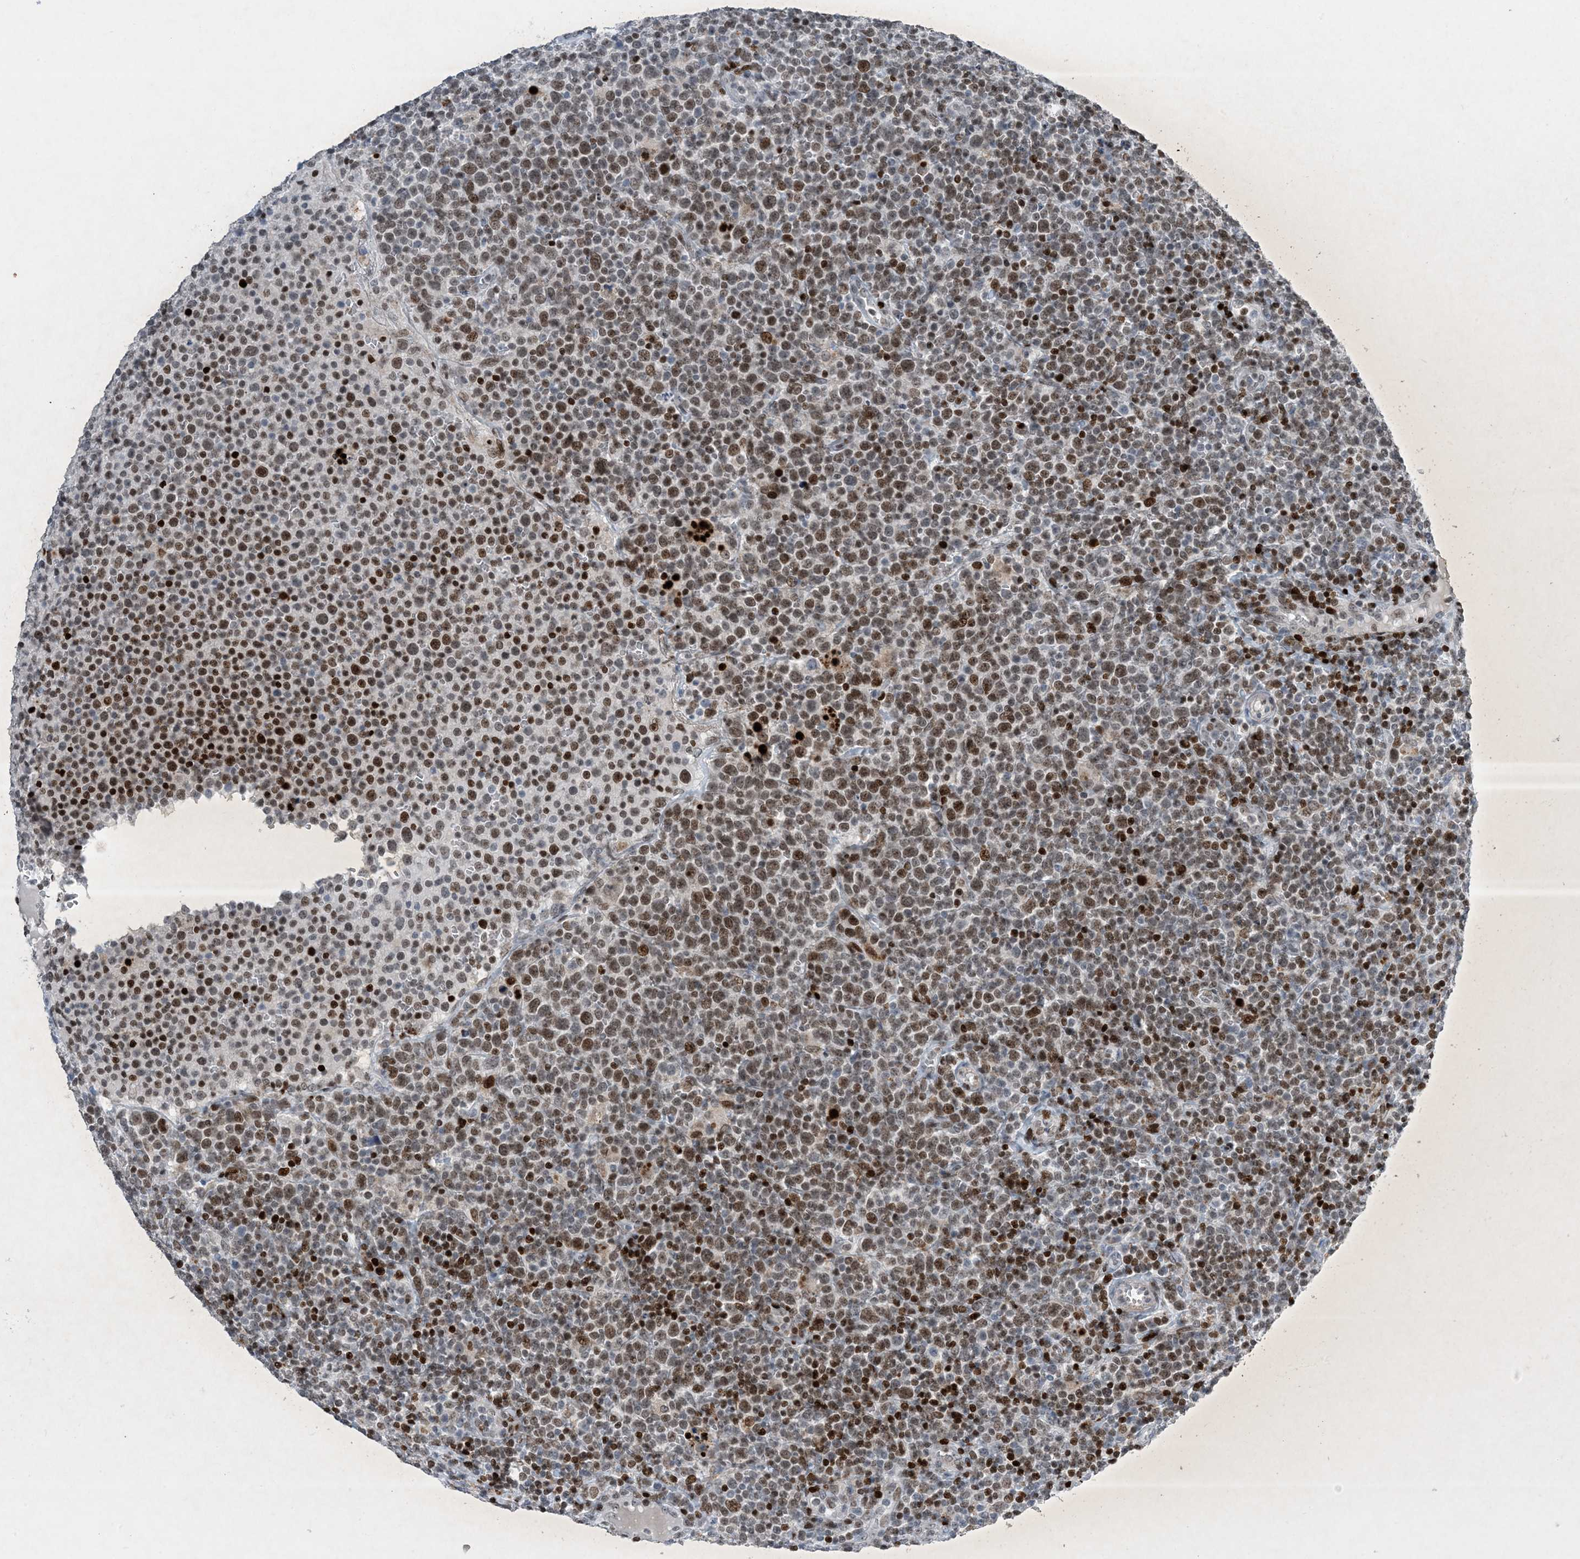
{"staining": {"intensity": "moderate", "quantity": "25%-75%", "location": "nuclear"}, "tissue": "lymphoma", "cell_type": "Tumor cells", "image_type": "cancer", "snomed": [{"axis": "morphology", "description": "Malignant lymphoma, non-Hodgkin's type, High grade"}, {"axis": "topography", "description": "Lymph node"}], "caption": "High-magnification brightfield microscopy of malignant lymphoma, non-Hodgkin's type (high-grade) stained with DAB (3,3'-diaminobenzidine) (brown) and counterstained with hematoxylin (blue). tumor cells exhibit moderate nuclear positivity is present in about25%-75% of cells.", "gene": "SLC25A53", "patient": {"sex": "male", "age": 61}}